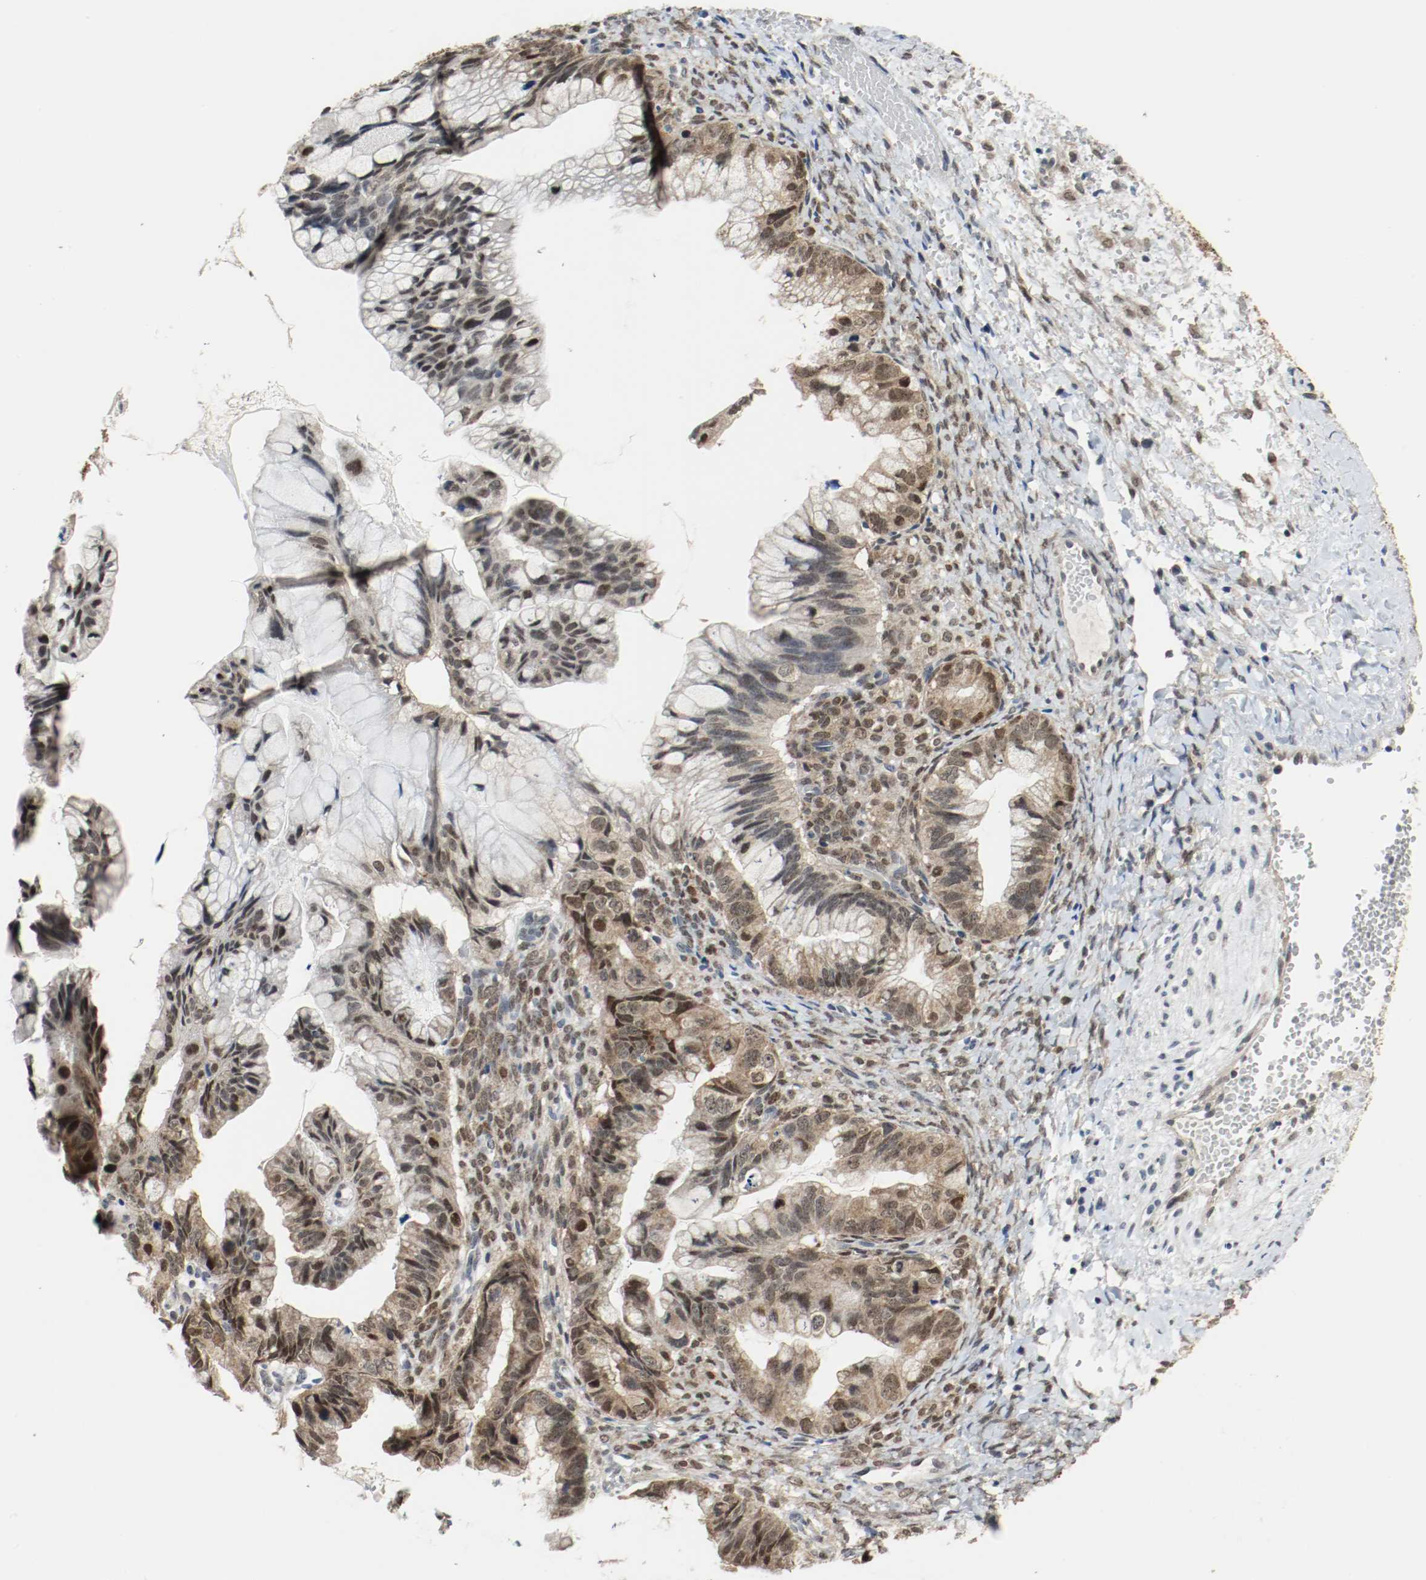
{"staining": {"intensity": "moderate", "quantity": "25%-75%", "location": "cytoplasmic/membranous,nuclear"}, "tissue": "ovarian cancer", "cell_type": "Tumor cells", "image_type": "cancer", "snomed": [{"axis": "morphology", "description": "Cystadenocarcinoma, mucinous, NOS"}, {"axis": "topography", "description": "Ovary"}], "caption": "Immunohistochemistry (IHC) (DAB (3,3'-diaminobenzidine)) staining of human ovarian cancer (mucinous cystadenocarcinoma) shows moderate cytoplasmic/membranous and nuclear protein expression in approximately 25%-75% of tumor cells.", "gene": "PPME1", "patient": {"sex": "female", "age": 36}}